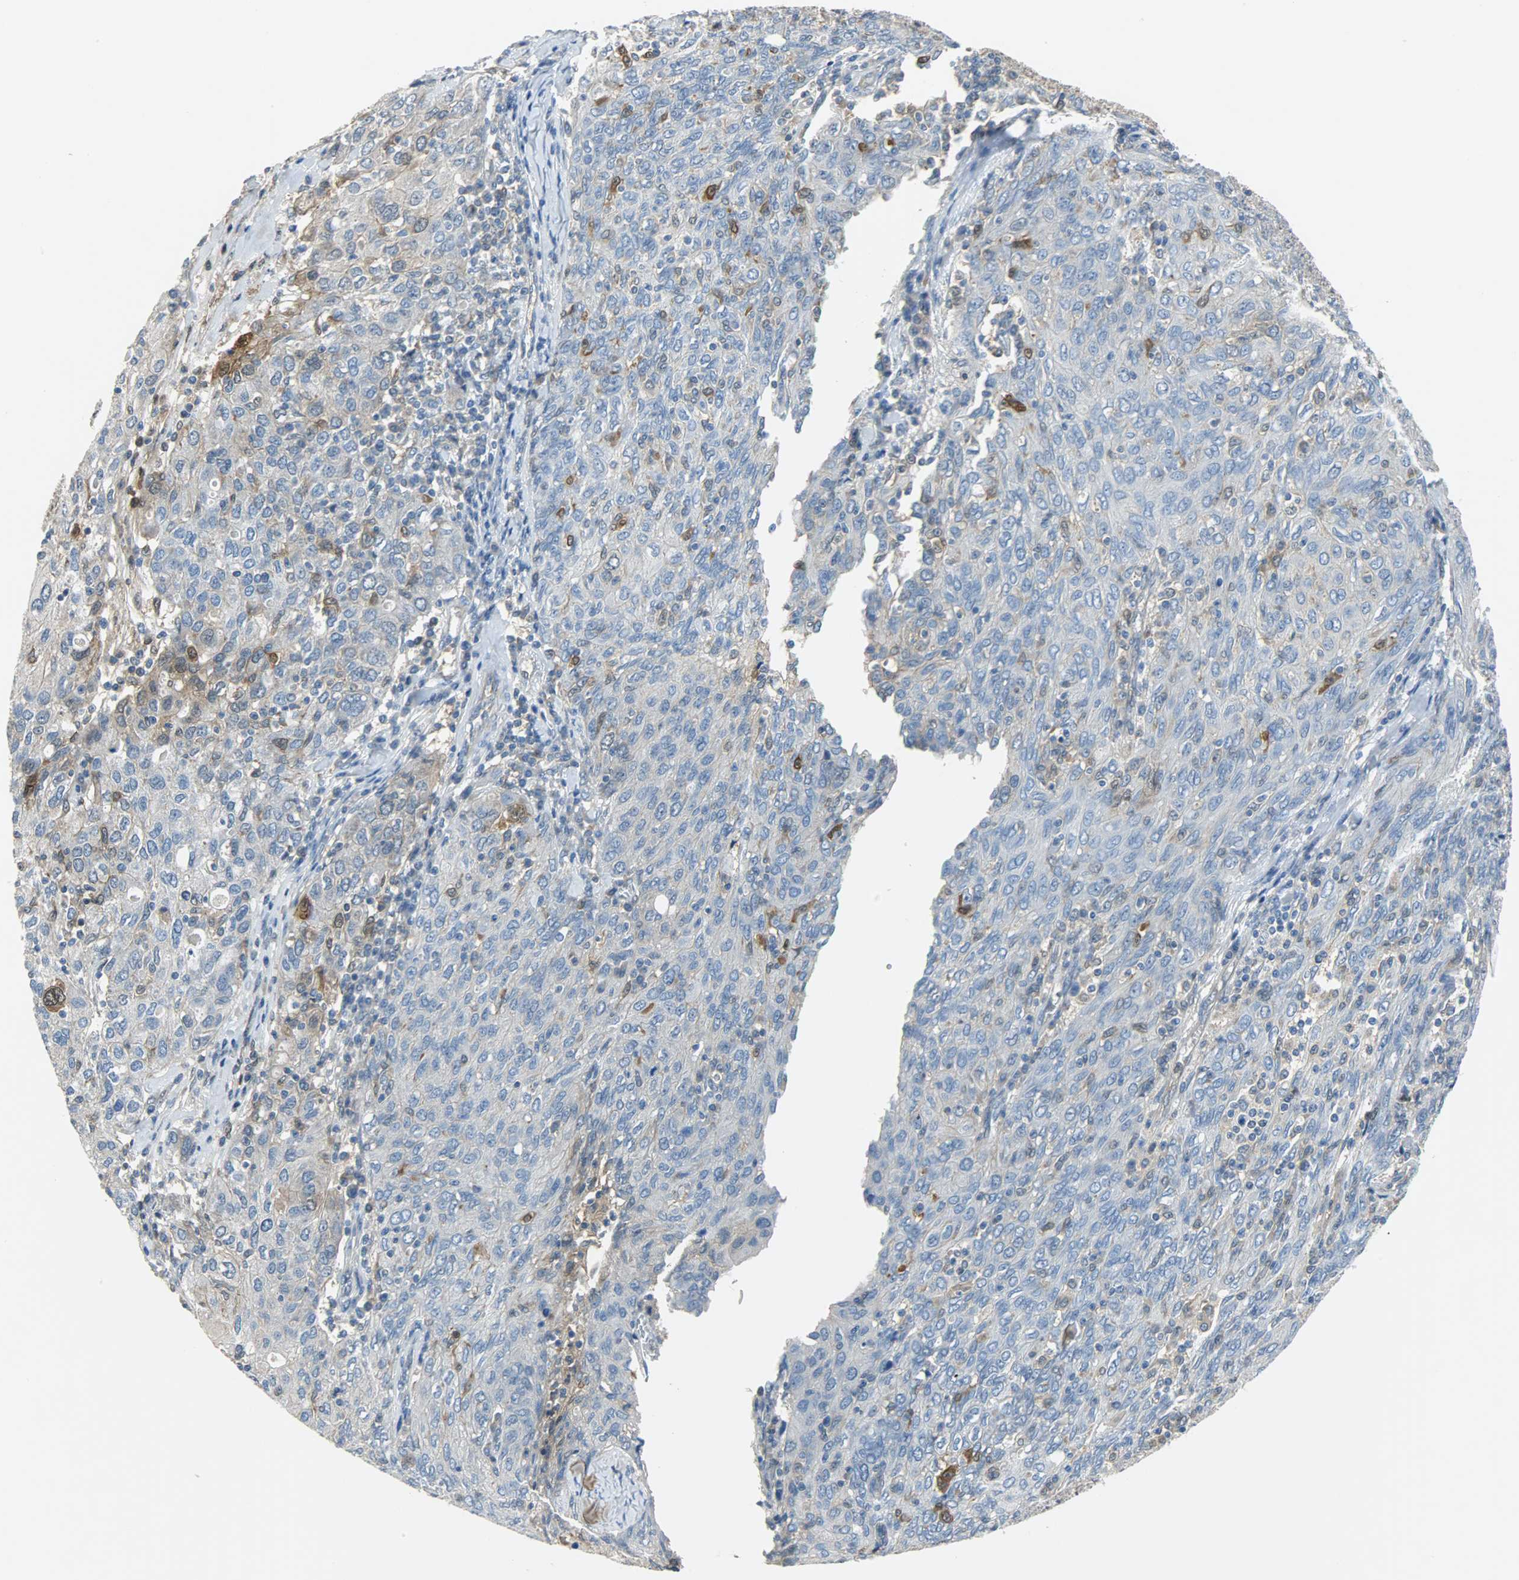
{"staining": {"intensity": "moderate", "quantity": "<25%", "location": "nuclear"}, "tissue": "ovarian cancer", "cell_type": "Tumor cells", "image_type": "cancer", "snomed": [{"axis": "morphology", "description": "Carcinoma, endometroid"}, {"axis": "topography", "description": "Ovary"}], "caption": "Immunohistochemistry histopathology image of human endometroid carcinoma (ovarian) stained for a protein (brown), which shows low levels of moderate nuclear expression in about <25% of tumor cells.", "gene": "EIF4EBP1", "patient": {"sex": "female", "age": 50}}